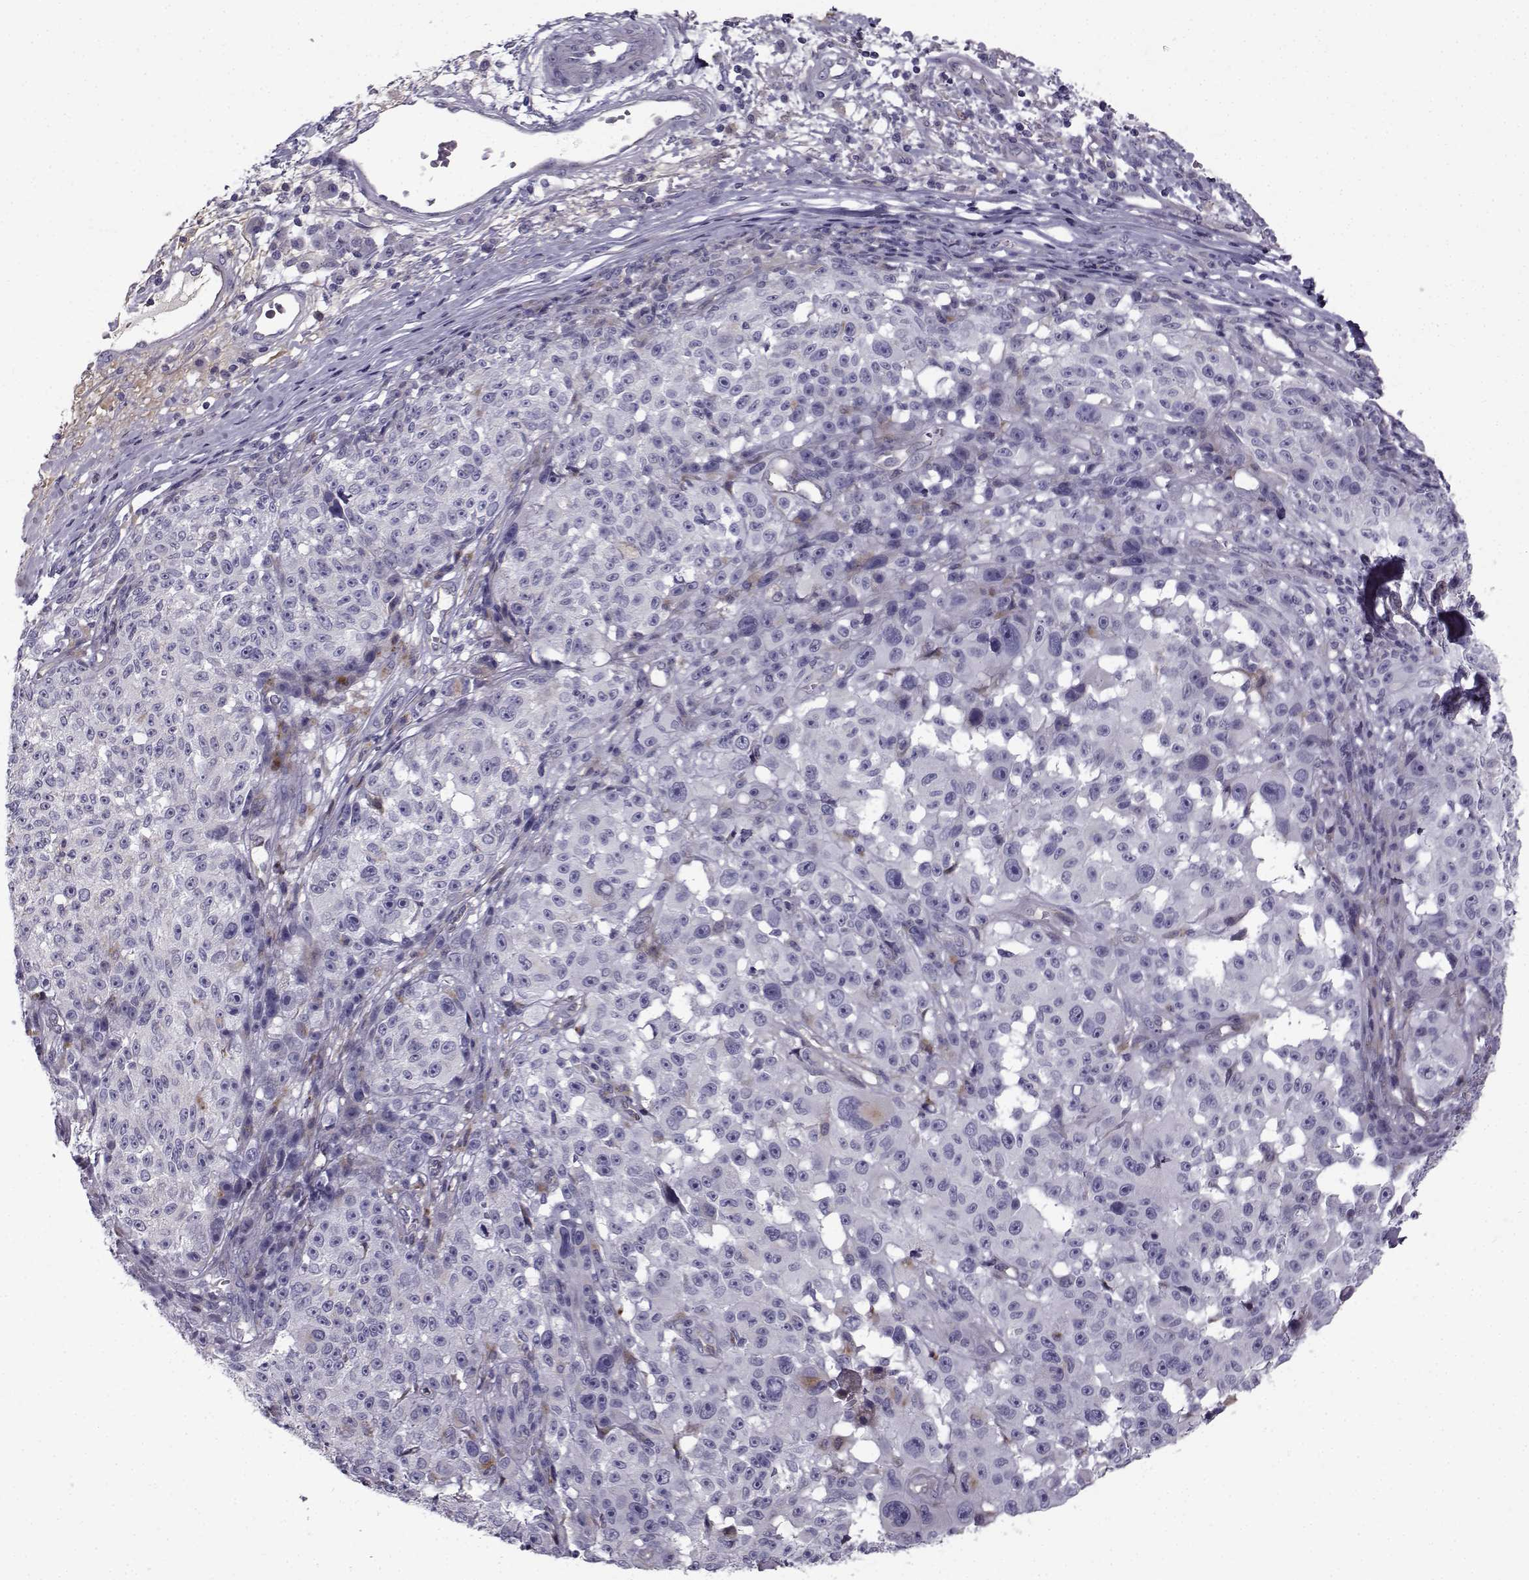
{"staining": {"intensity": "negative", "quantity": "none", "location": "none"}, "tissue": "melanoma", "cell_type": "Tumor cells", "image_type": "cancer", "snomed": [{"axis": "morphology", "description": "Malignant melanoma, NOS"}, {"axis": "topography", "description": "Skin"}], "caption": "The micrograph reveals no staining of tumor cells in melanoma.", "gene": "CALCR", "patient": {"sex": "female", "age": 82}}